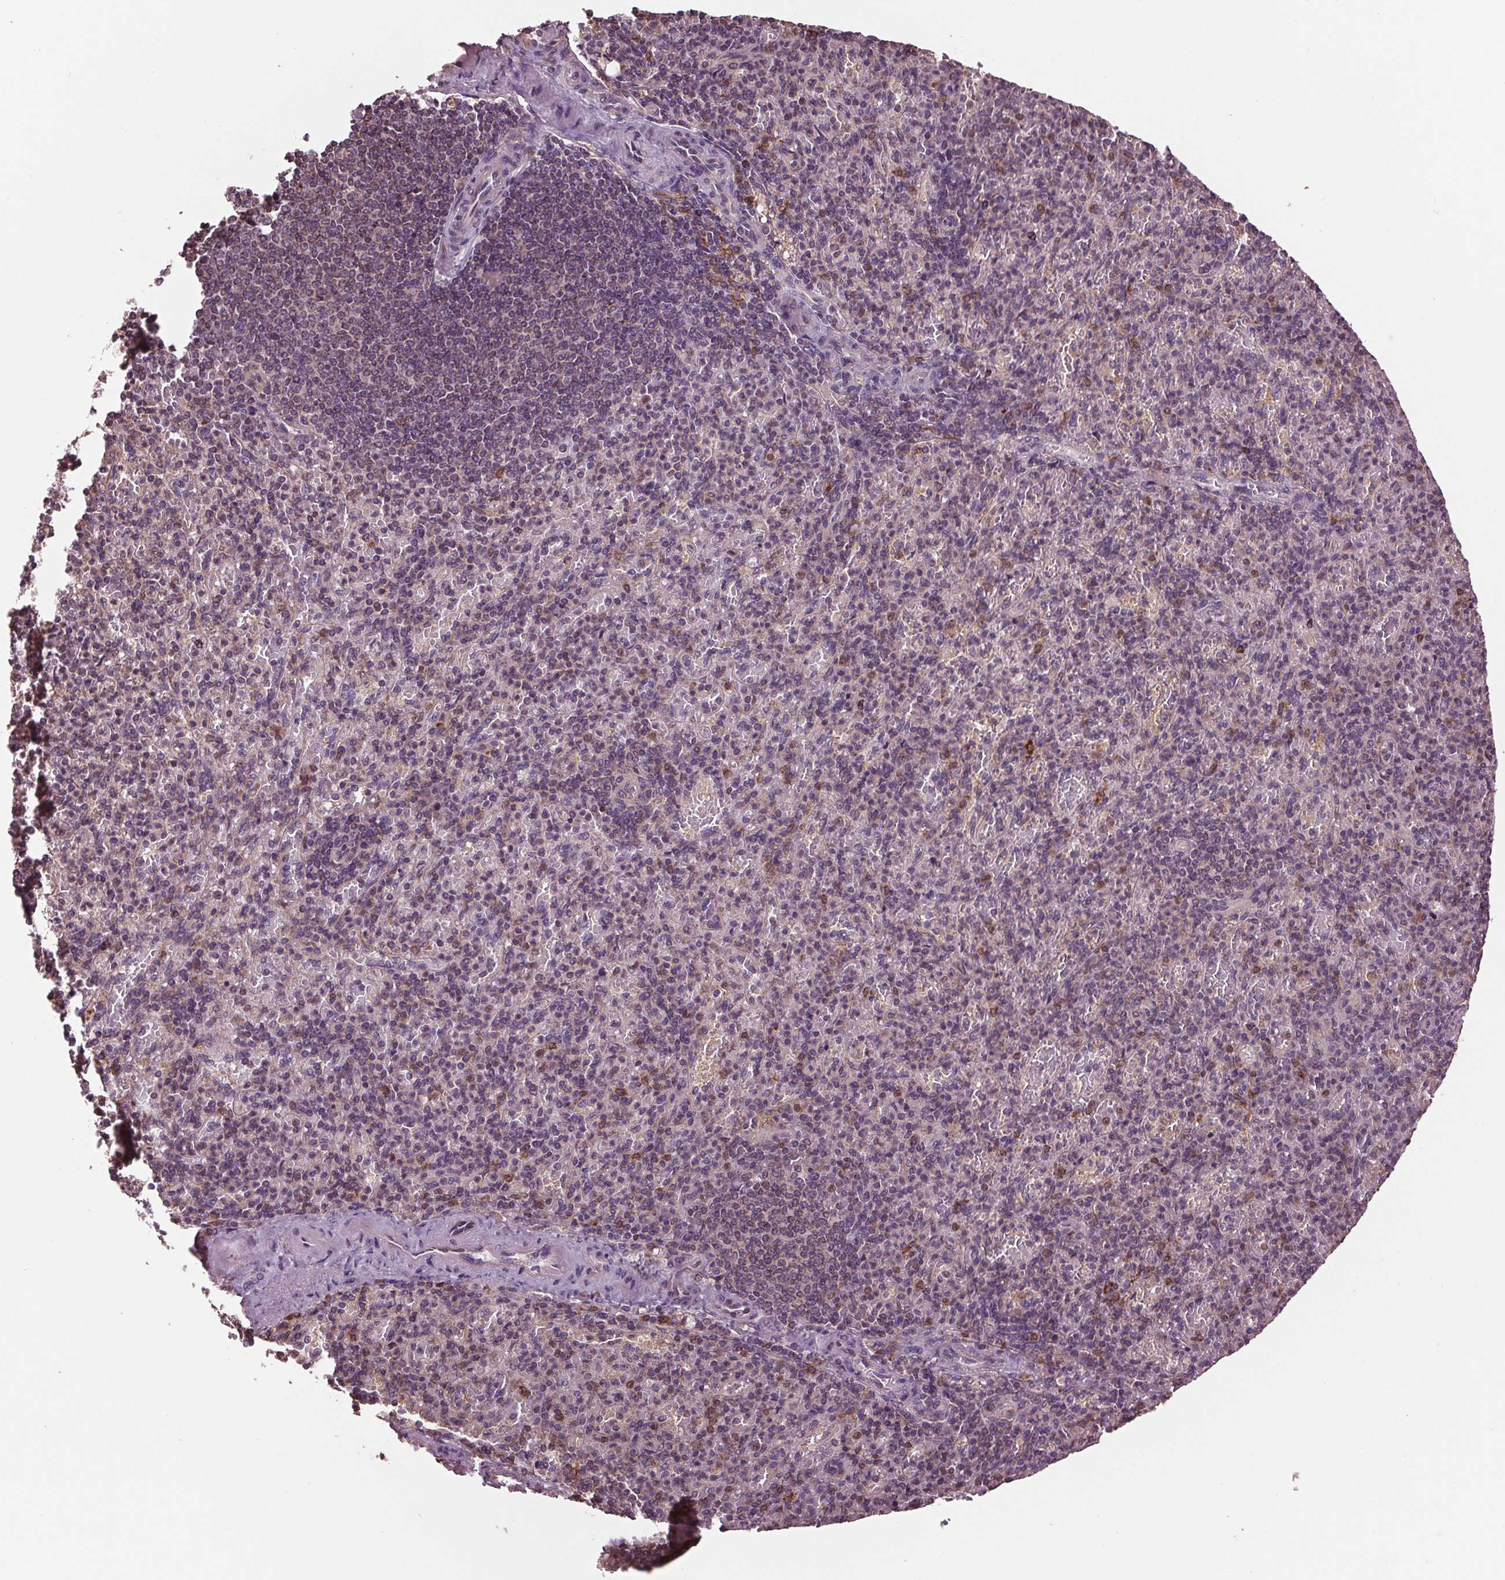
{"staining": {"intensity": "weak", "quantity": "<25%", "location": "cytoplasmic/membranous"}, "tissue": "spleen", "cell_type": "Cells in red pulp", "image_type": "normal", "snomed": [{"axis": "morphology", "description": "Normal tissue, NOS"}, {"axis": "topography", "description": "Spleen"}], "caption": "Immunohistochemical staining of normal human spleen displays no significant staining in cells in red pulp.", "gene": "RNPEP", "patient": {"sex": "female", "age": 74}}